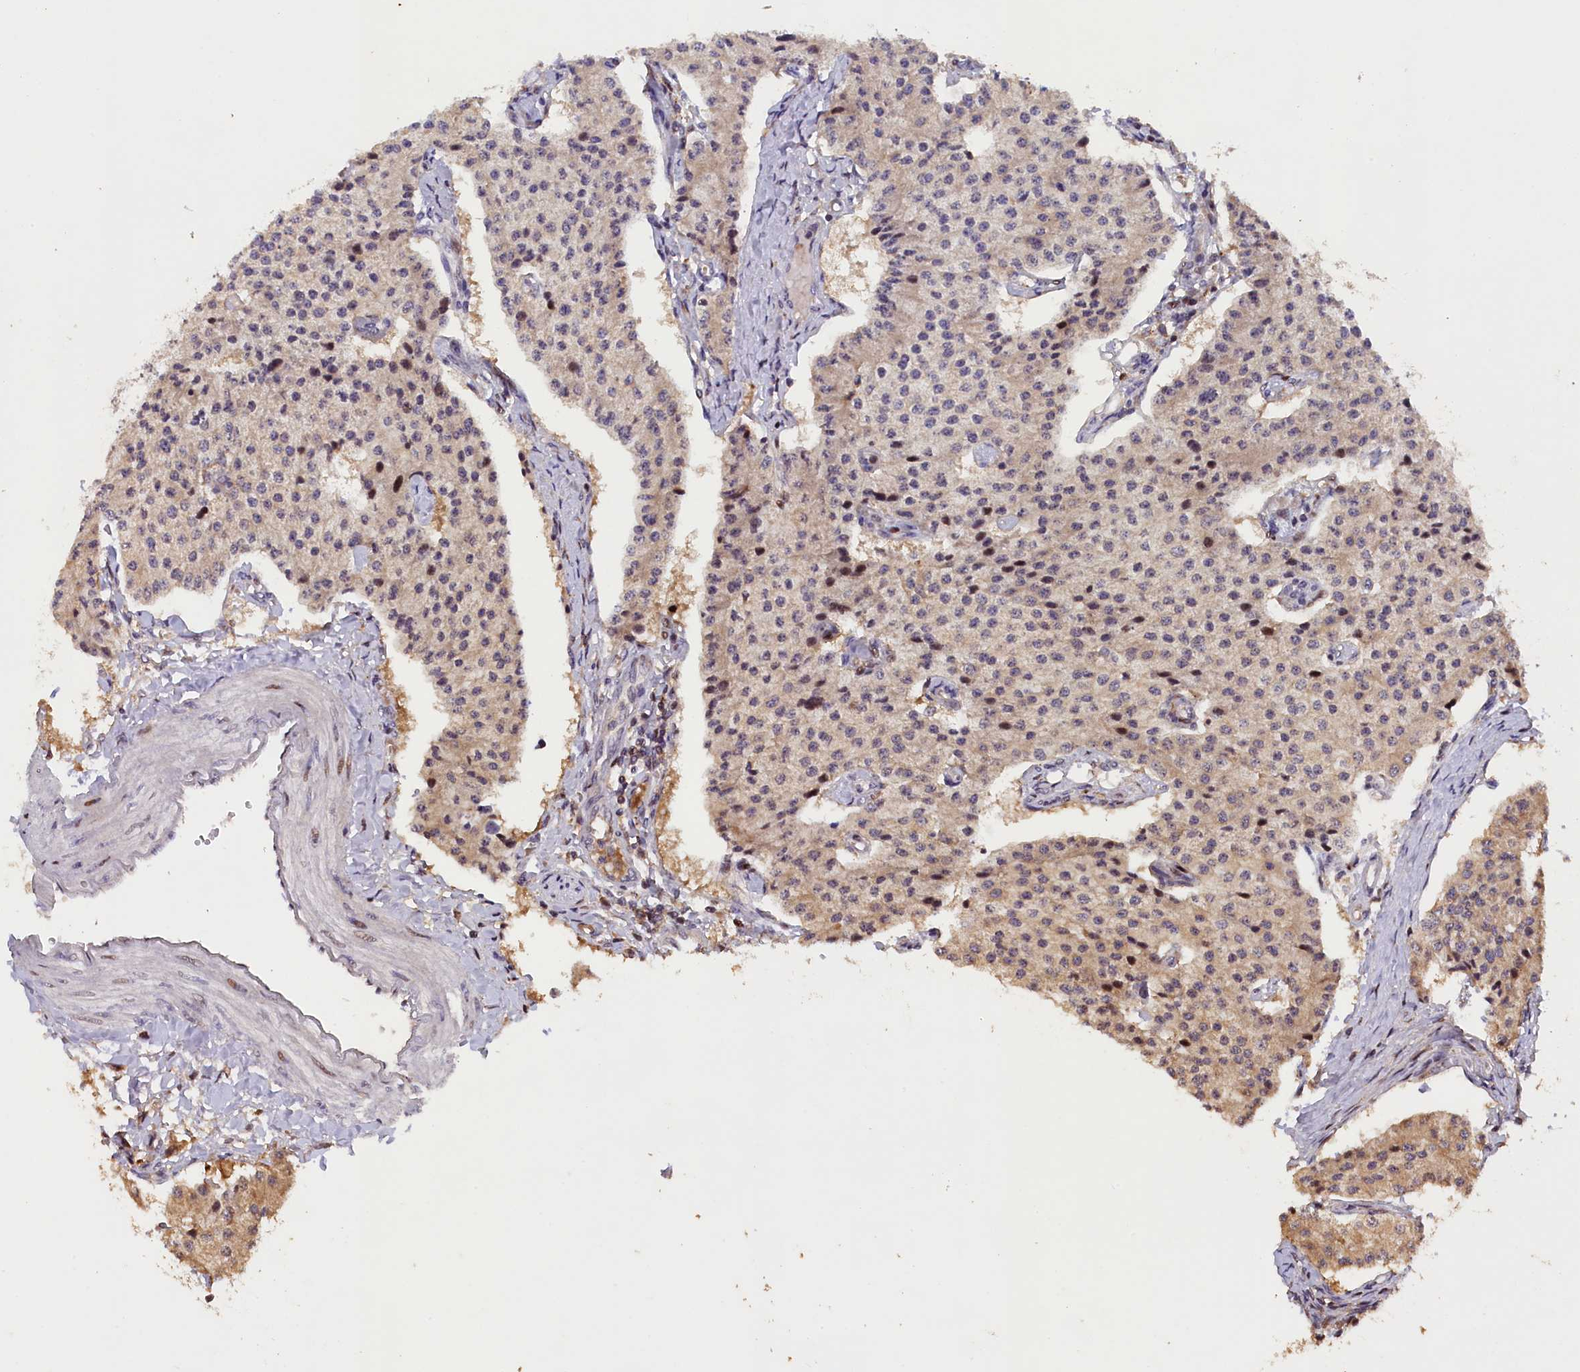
{"staining": {"intensity": "moderate", "quantity": "25%-75%", "location": "cytoplasmic/membranous,nuclear"}, "tissue": "carcinoid", "cell_type": "Tumor cells", "image_type": "cancer", "snomed": [{"axis": "morphology", "description": "Carcinoid, malignant, NOS"}, {"axis": "topography", "description": "Colon"}], "caption": "Malignant carcinoid tissue shows moderate cytoplasmic/membranous and nuclear expression in about 25%-75% of tumor cells, visualized by immunohistochemistry. (DAB = brown stain, brightfield microscopy at high magnification).", "gene": "PHAF1", "patient": {"sex": "female", "age": 52}}